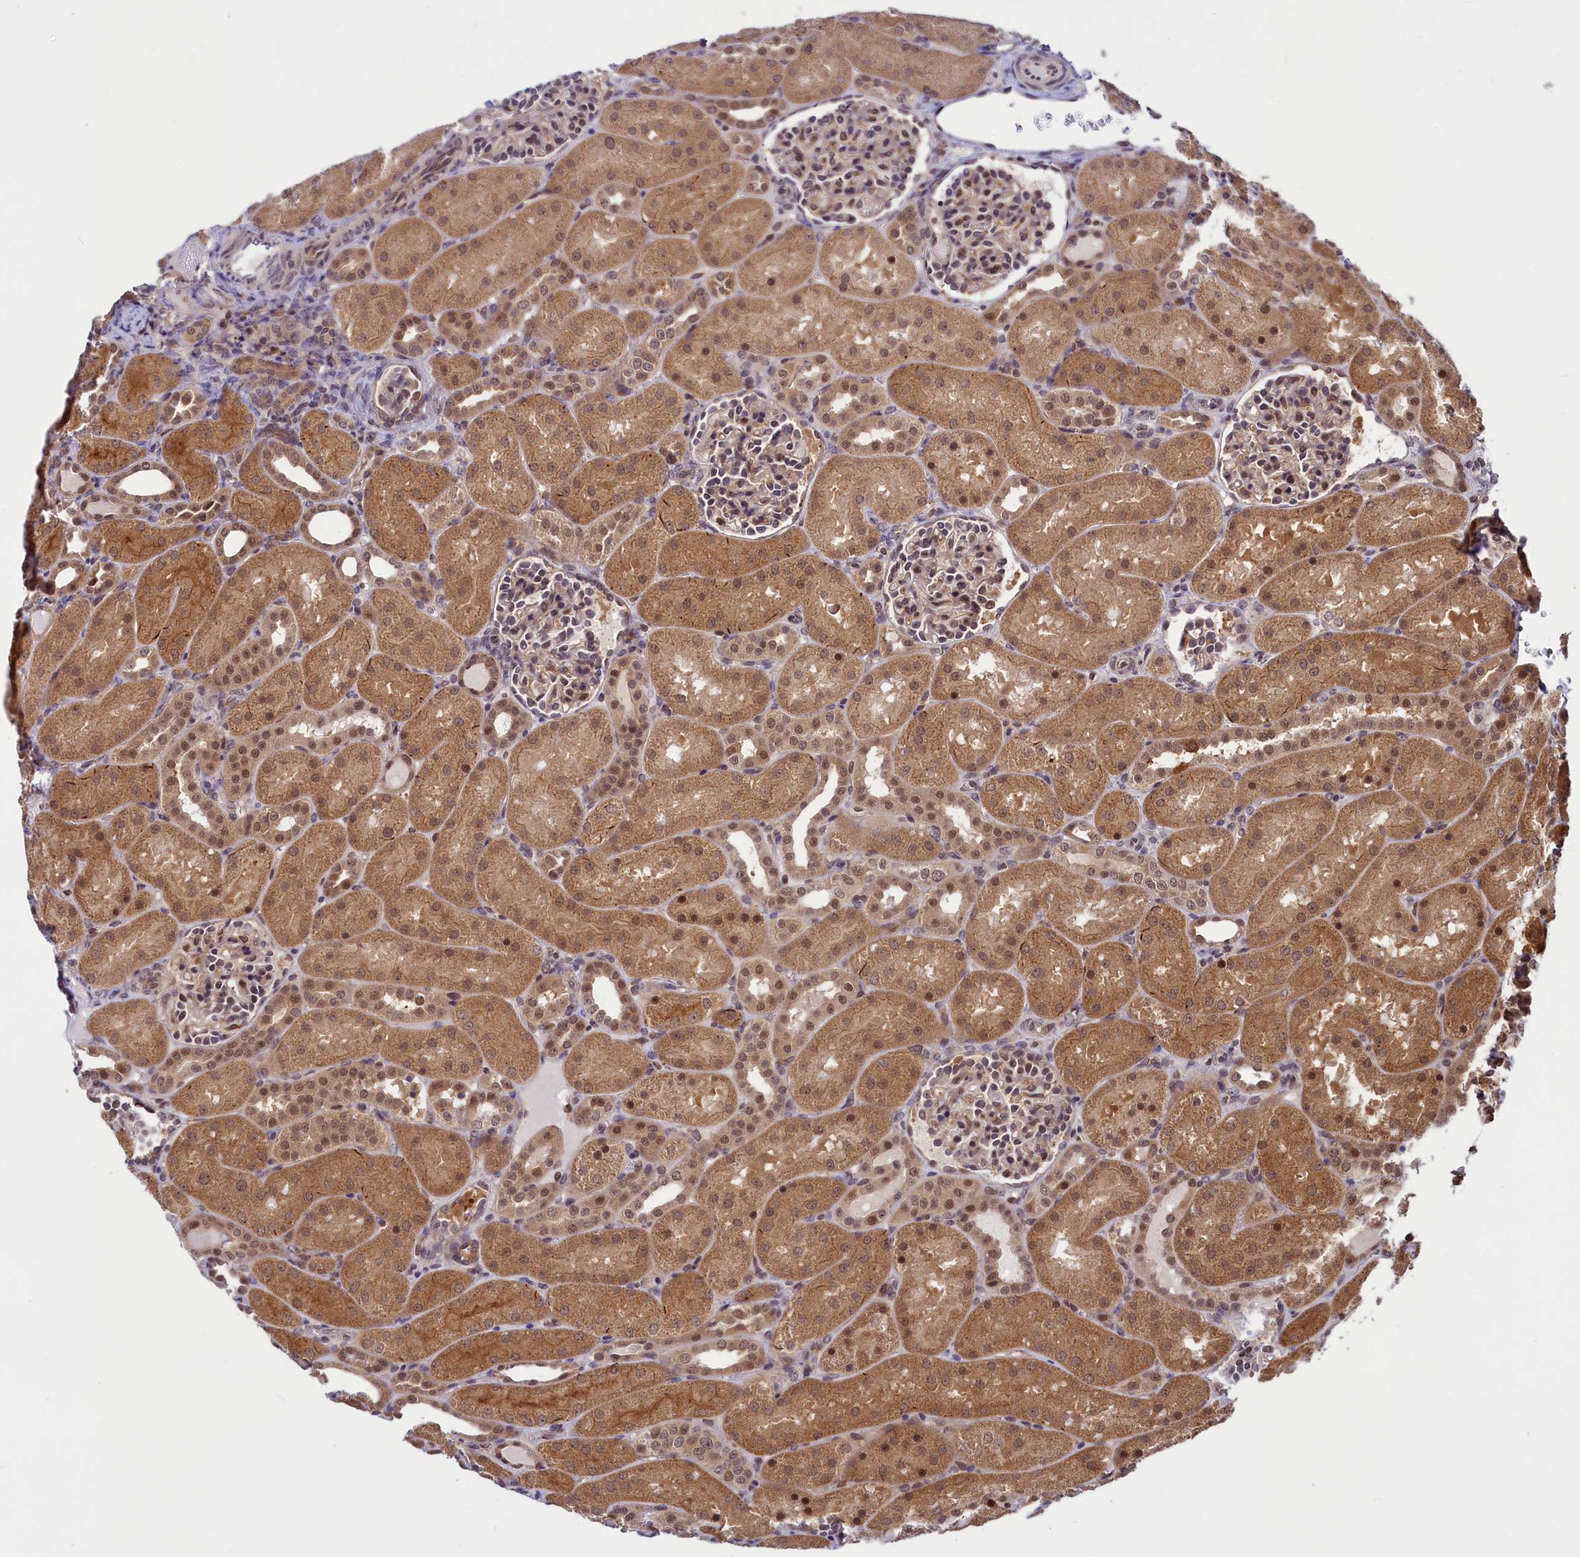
{"staining": {"intensity": "moderate", "quantity": "25%-75%", "location": "nuclear"}, "tissue": "kidney", "cell_type": "Cells in glomeruli", "image_type": "normal", "snomed": [{"axis": "morphology", "description": "Normal tissue, NOS"}, {"axis": "topography", "description": "Kidney"}], "caption": "Immunohistochemistry (IHC) (DAB) staining of normal kidney demonstrates moderate nuclear protein positivity in approximately 25%-75% of cells in glomeruli.", "gene": "SLC7A6OS", "patient": {"sex": "male", "age": 1}}